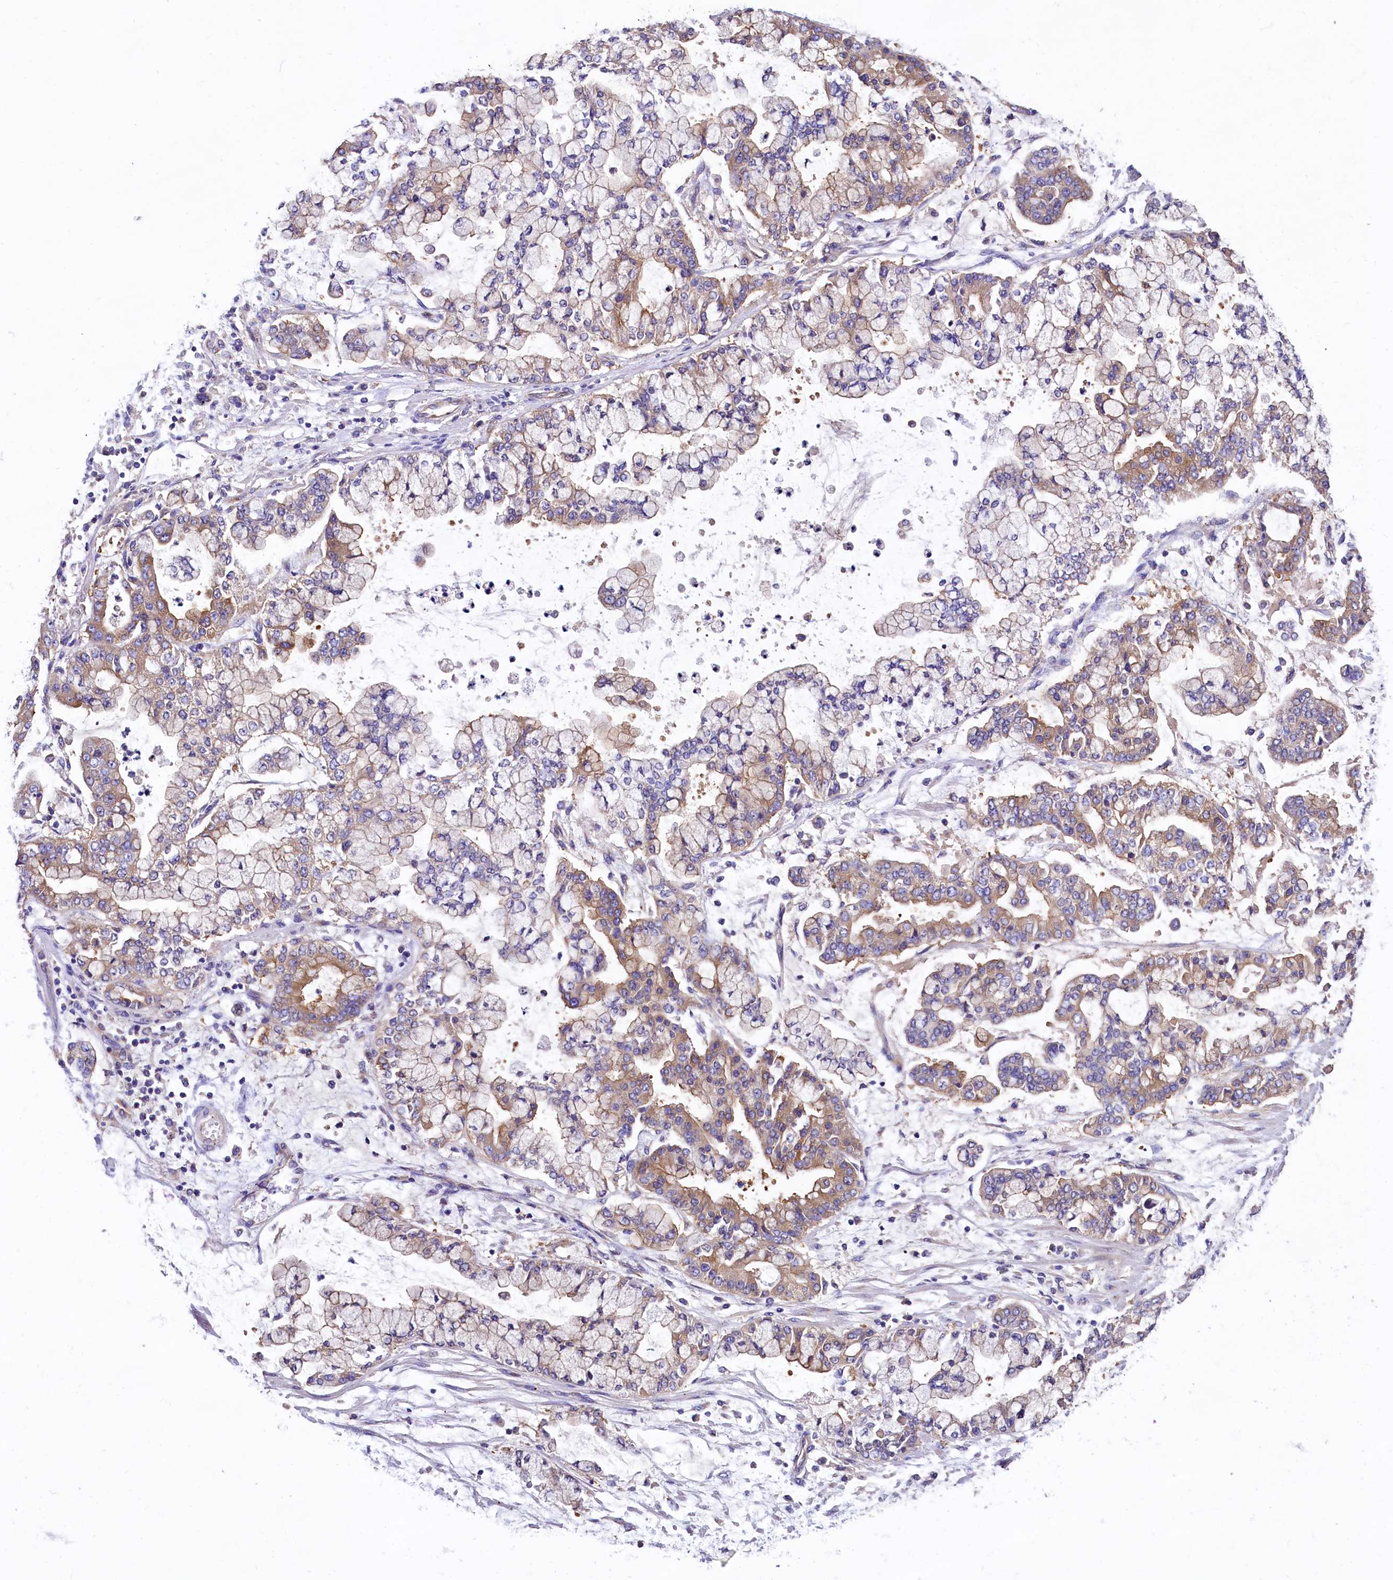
{"staining": {"intensity": "moderate", "quantity": ">75%", "location": "cytoplasmic/membranous"}, "tissue": "stomach cancer", "cell_type": "Tumor cells", "image_type": "cancer", "snomed": [{"axis": "morphology", "description": "Normal tissue, NOS"}, {"axis": "morphology", "description": "Adenocarcinoma, NOS"}, {"axis": "topography", "description": "Stomach, upper"}, {"axis": "topography", "description": "Stomach"}], "caption": "Immunohistochemical staining of stomach adenocarcinoma shows moderate cytoplasmic/membranous protein positivity in approximately >75% of tumor cells. (DAB (3,3'-diaminobenzidine) IHC with brightfield microscopy, high magnification).", "gene": "QARS1", "patient": {"sex": "male", "age": 76}}